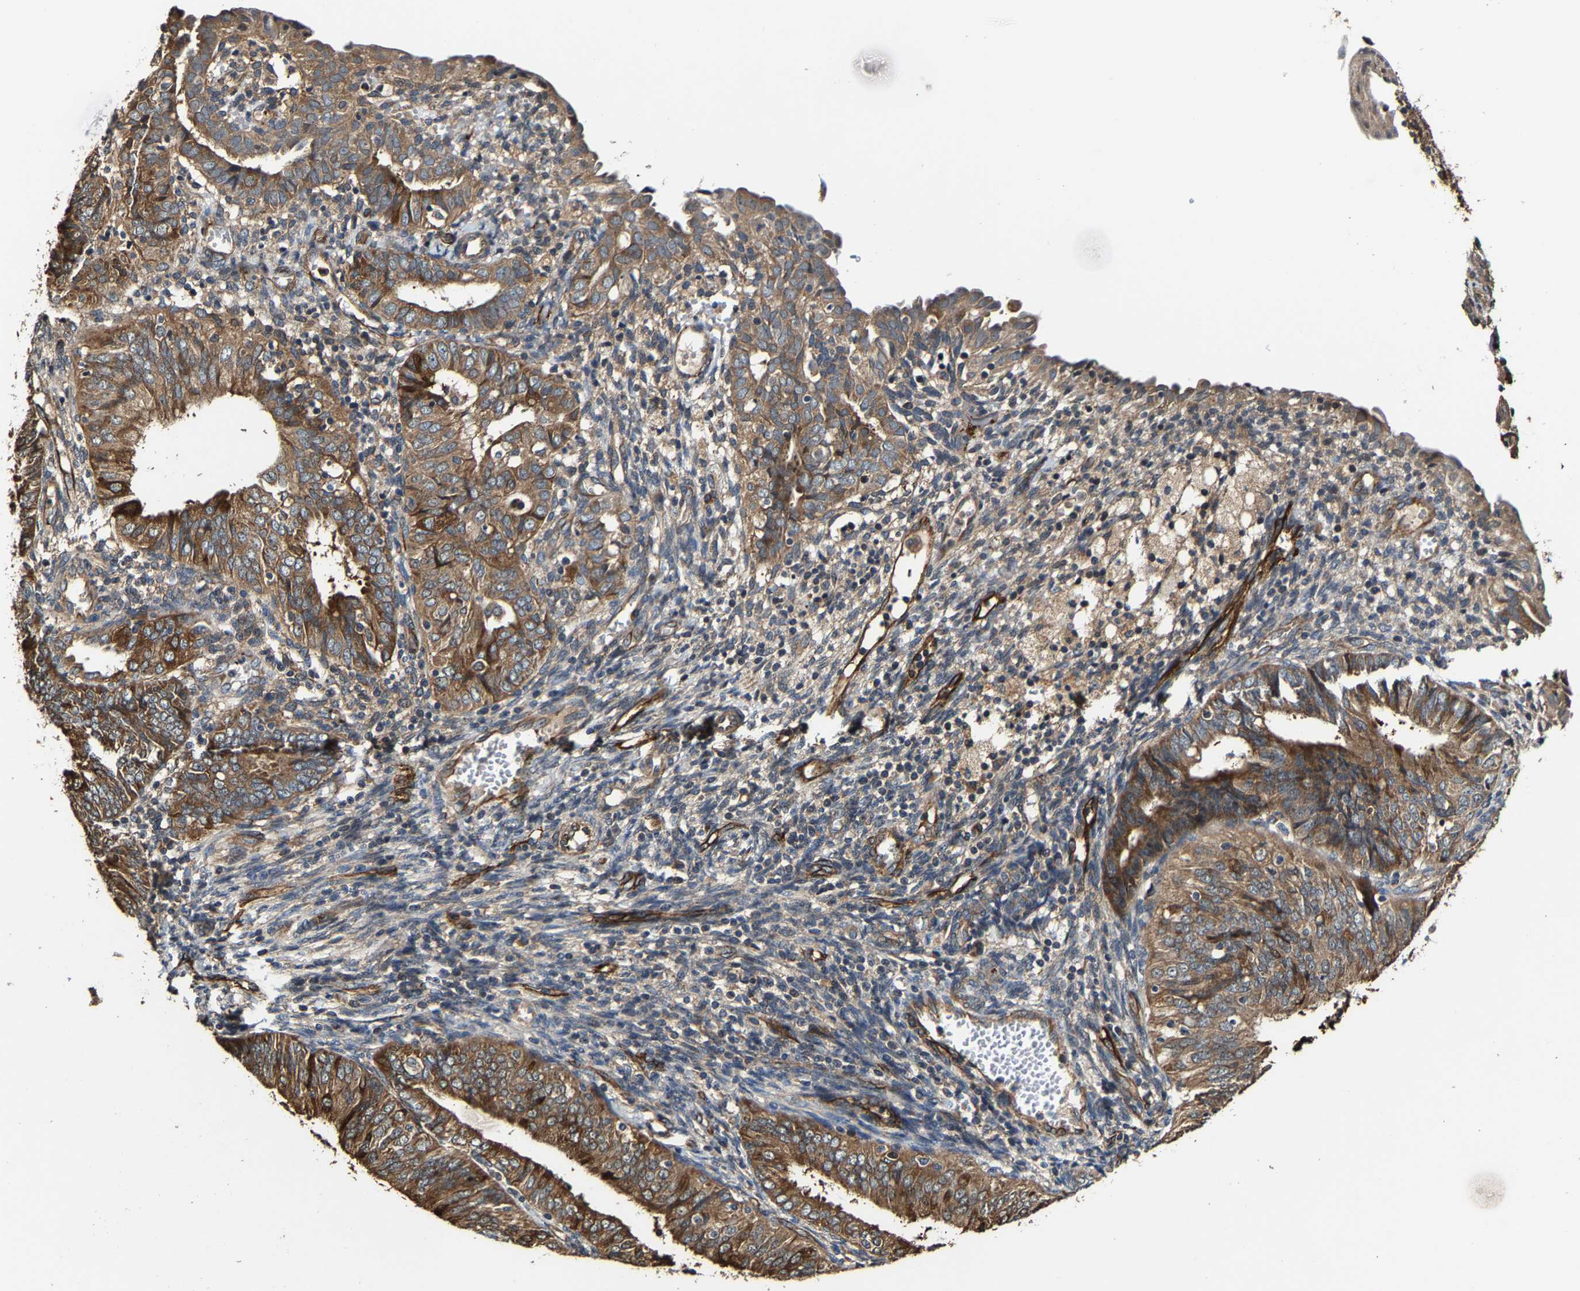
{"staining": {"intensity": "moderate", "quantity": ">75%", "location": "cytoplasmic/membranous"}, "tissue": "endometrial cancer", "cell_type": "Tumor cells", "image_type": "cancer", "snomed": [{"axis": "morphology", "description": "Adenocarcinoma, NOS"}, {"axis": "topography", "description": "Endometrium"}], "caption": "This is a histology image of IHC staining of endometrial cancer, which shows moderate staining in the cytoplasmic/membranous of tumor cells.", "gene": "GFRA3", "patient": {"sex": "female", "age": 58}}